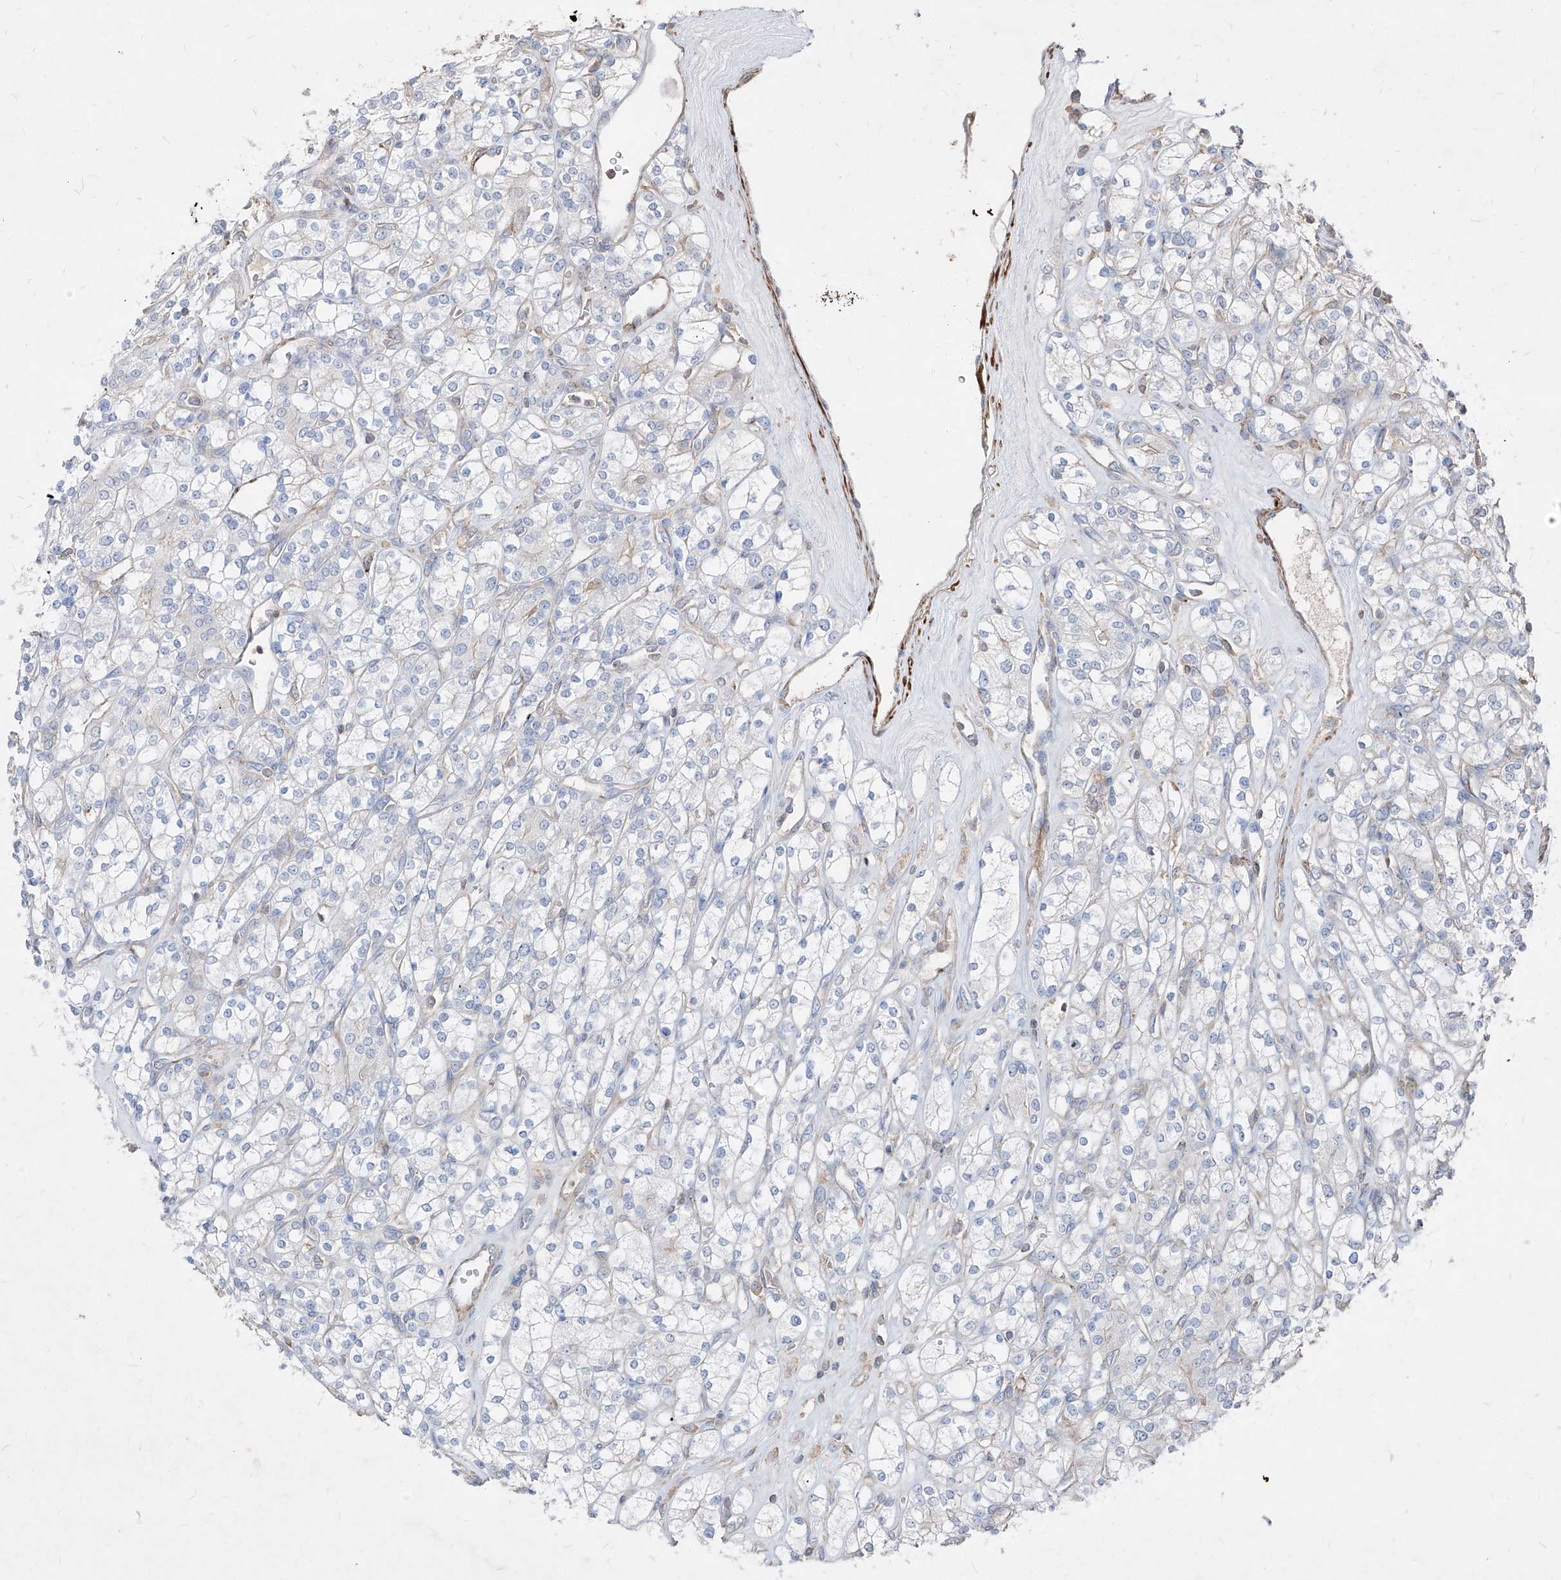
{"staining": {"intensity": "negative", "quantity": "none", "location": "none"}, "tissue": "renal cancer", "cell_type": "Tumor cells", "image_type": "cancer", "snomed": [{"axis": "morphology", "description": "Adenocarcinoma, NOS"}, {"axis": "topography", "description": "Kidney"}], "caption": "This is an IHC micrograph of adenocarcinoma (renal). There is no expression in tumor cells.", "gene": "UFD1", "patient": {"sex": "male", "age": 77}}